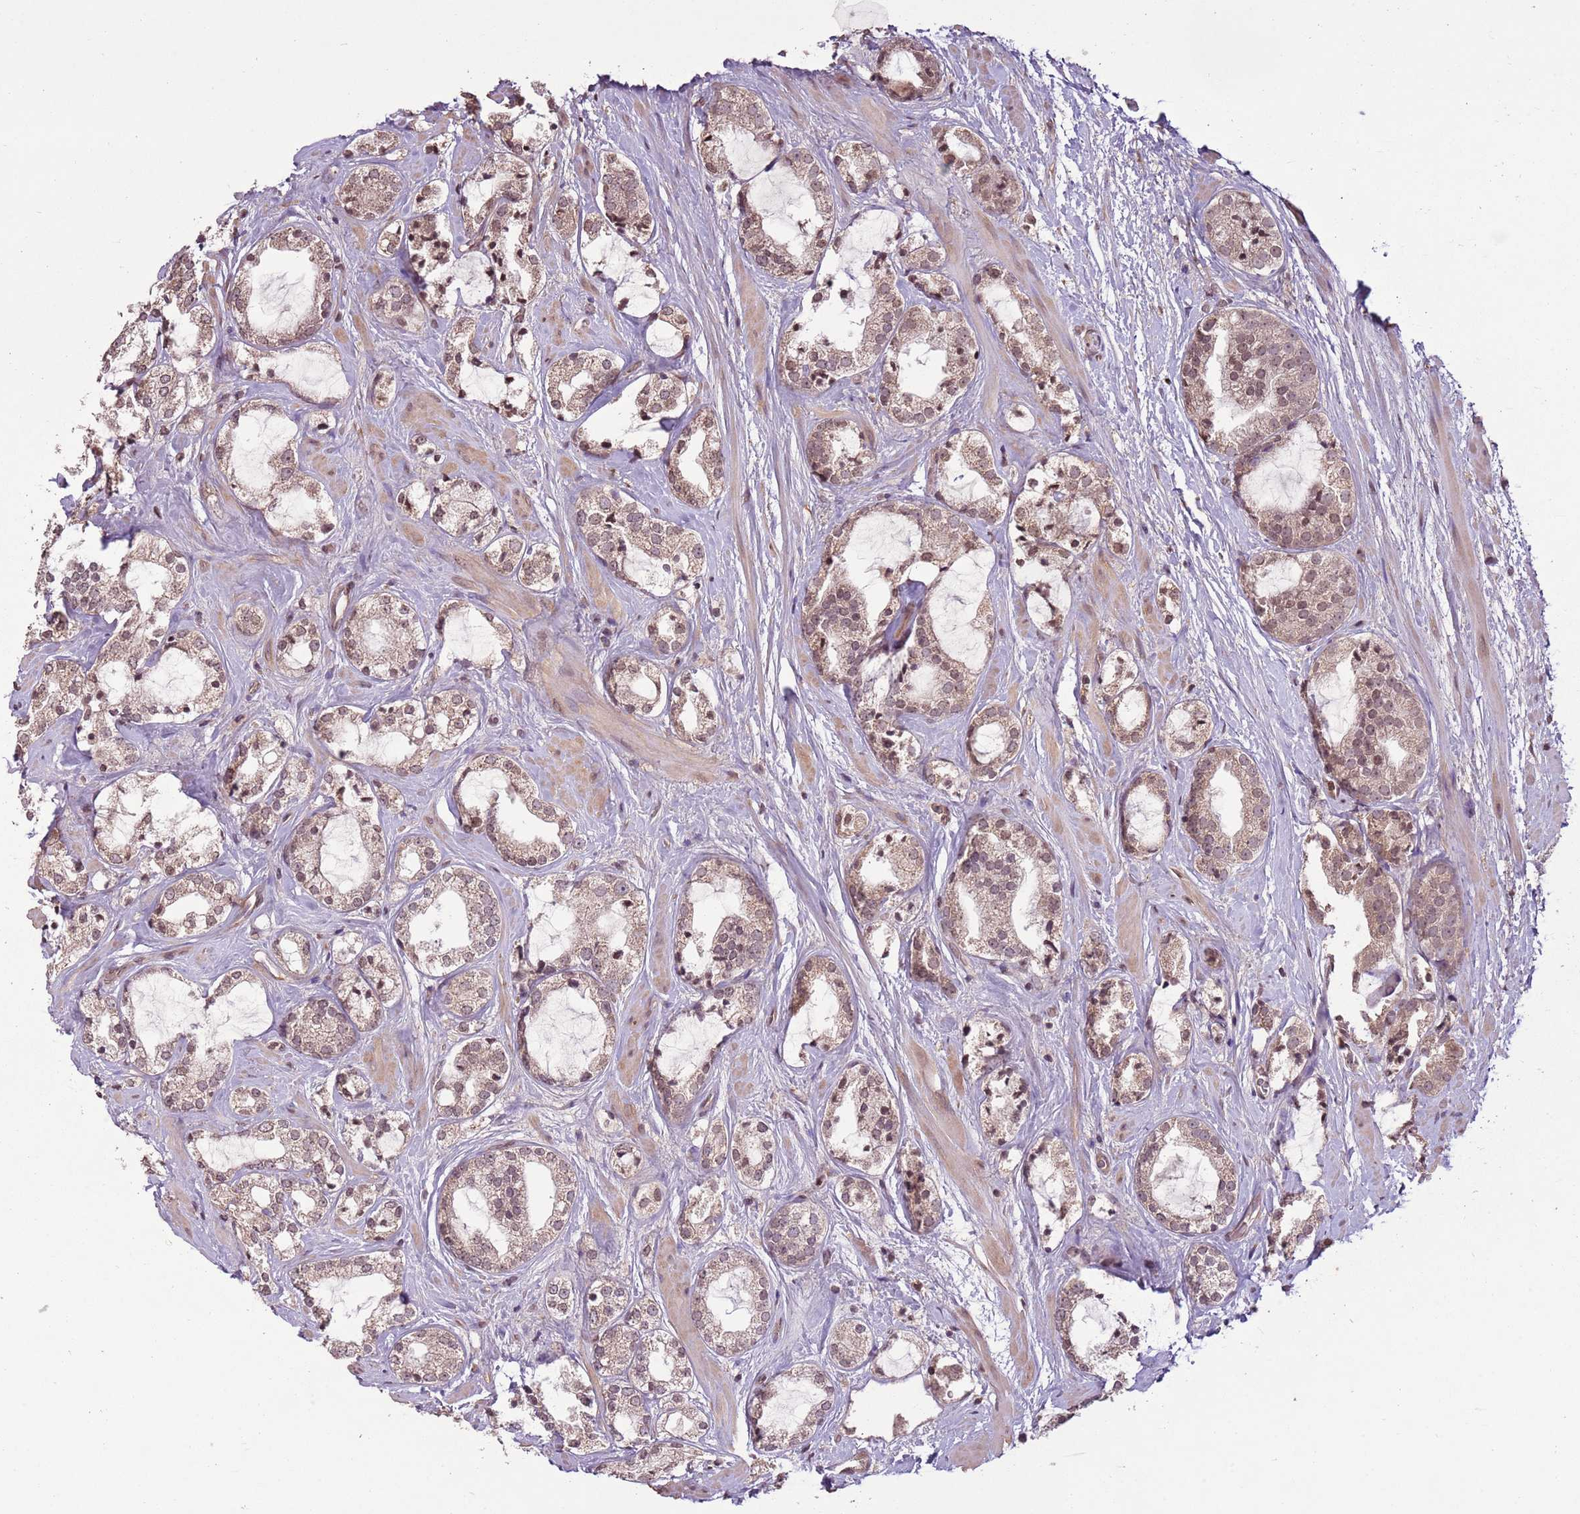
{"staining": {"intensity": "weak", "quantity": ">75%", "location": "cytoplasmic/membranous,nuclear"}, "tissue": "prostate cancer", "cell_type": "Tumor cells", "image_type": "cancer", "snomed": [{"axis": "morphology", "description": "Adenocarcinoma, High grade"}, {"axis": "topography", "description": "Prostate"}], "caption": "Prostate adenocarcinoma (high-grade) was stained to show a protein in brown. There is low levels of weak cytoplasmic/membranous and nuclear expression in approximately >75% of tumor cells.", "gene": "CAPN9", "patient": {"sex": "male", "age": 64}}